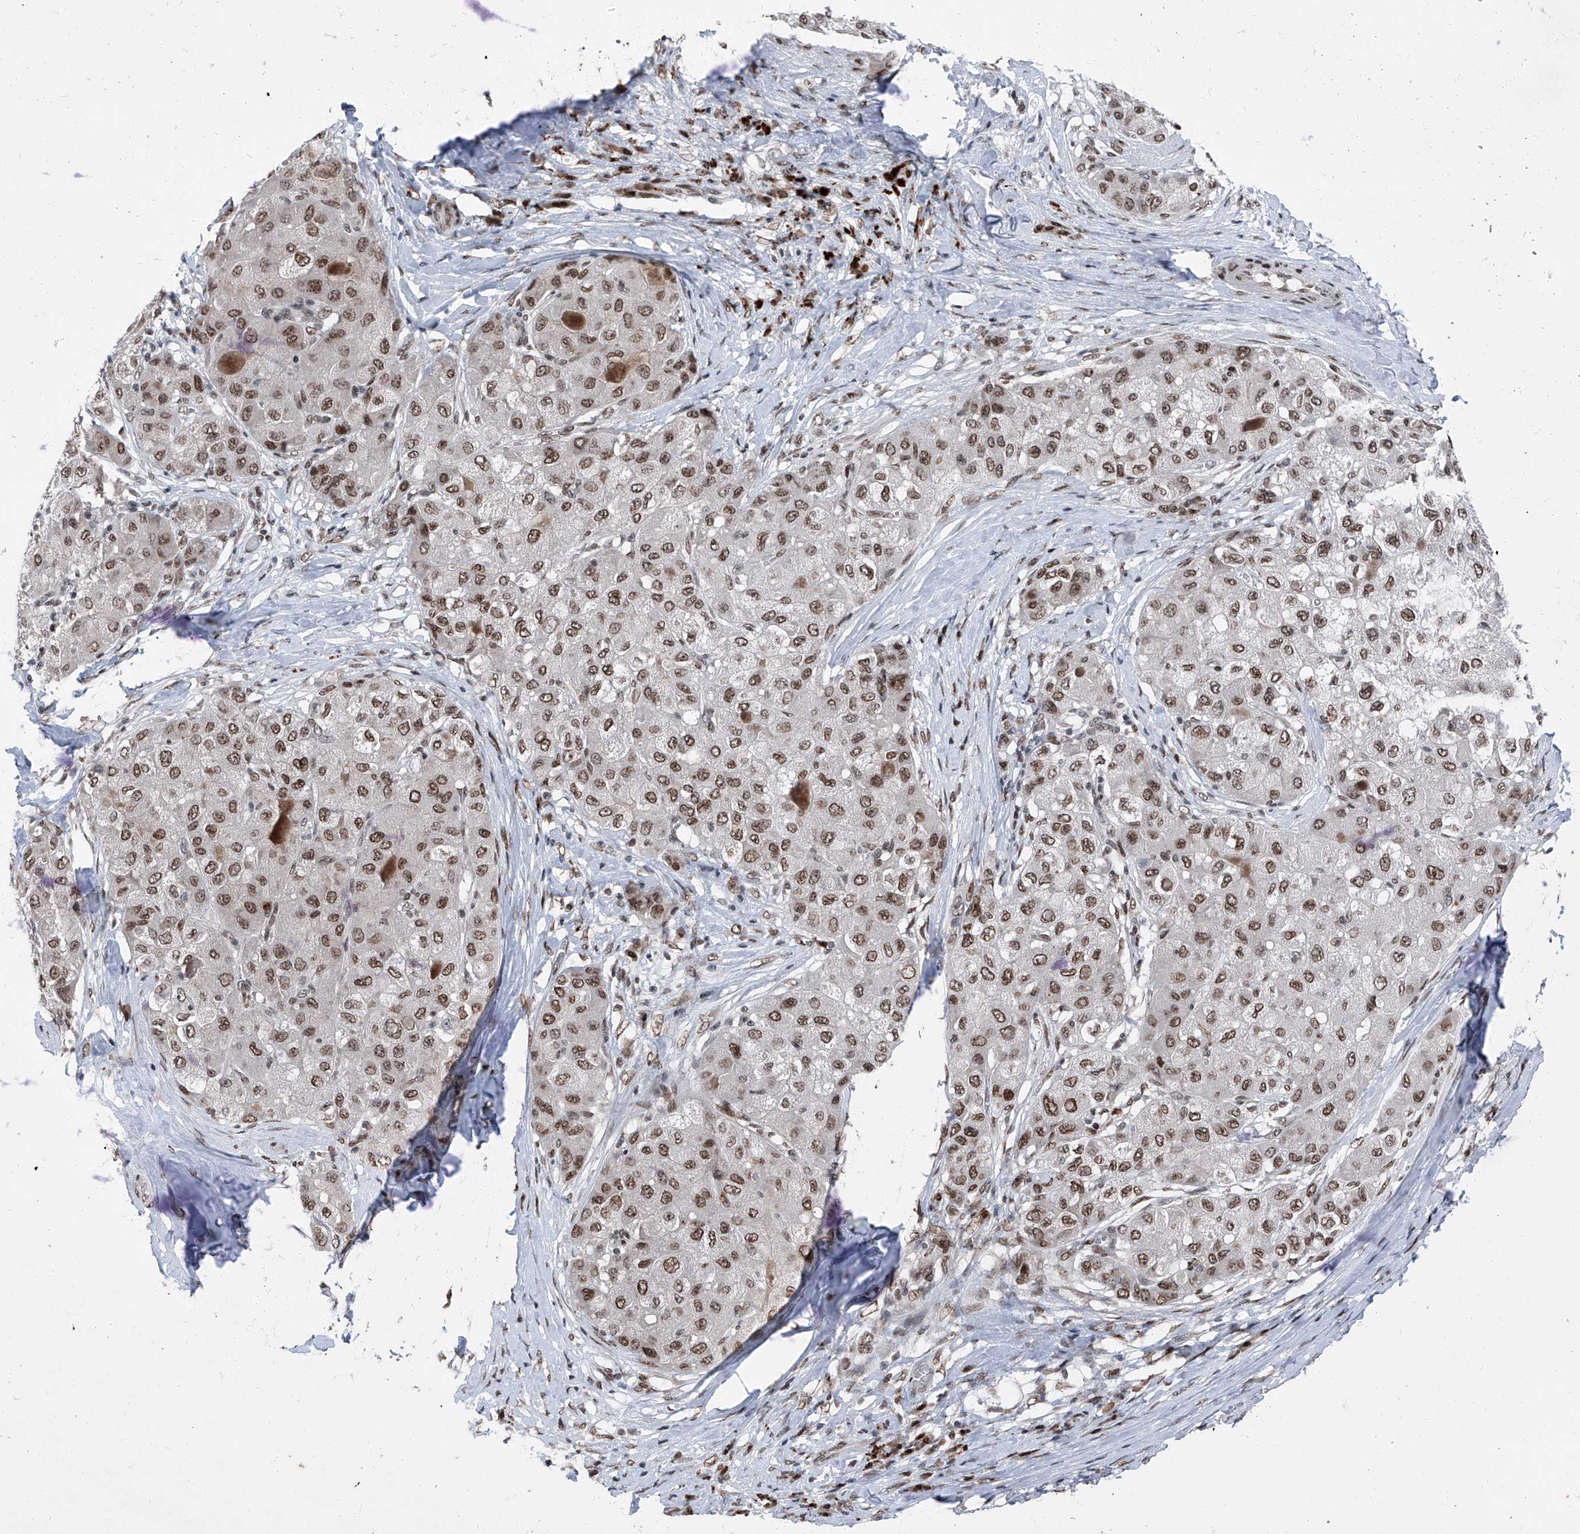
{"staining": {"intensity": "moderate", "quantity": ">75%", "location": "nuclear"}, "tissue": "liver cancer", "cell_type": "Tumor cells", "image_type": "cancer", "snomed": [{"axis": "morphology", "description": "Carcinoma, Hepatocellular, NOS"}, {"axis": "topography", "description": "Liver"}], "caption": "Brown immunohistochemical staining in human liver cancer demonstrates moderate nuclear expression in about >75% of tumor cells.", "gene": "BMI1", "patient": {"sex": "male", "age": 80}}